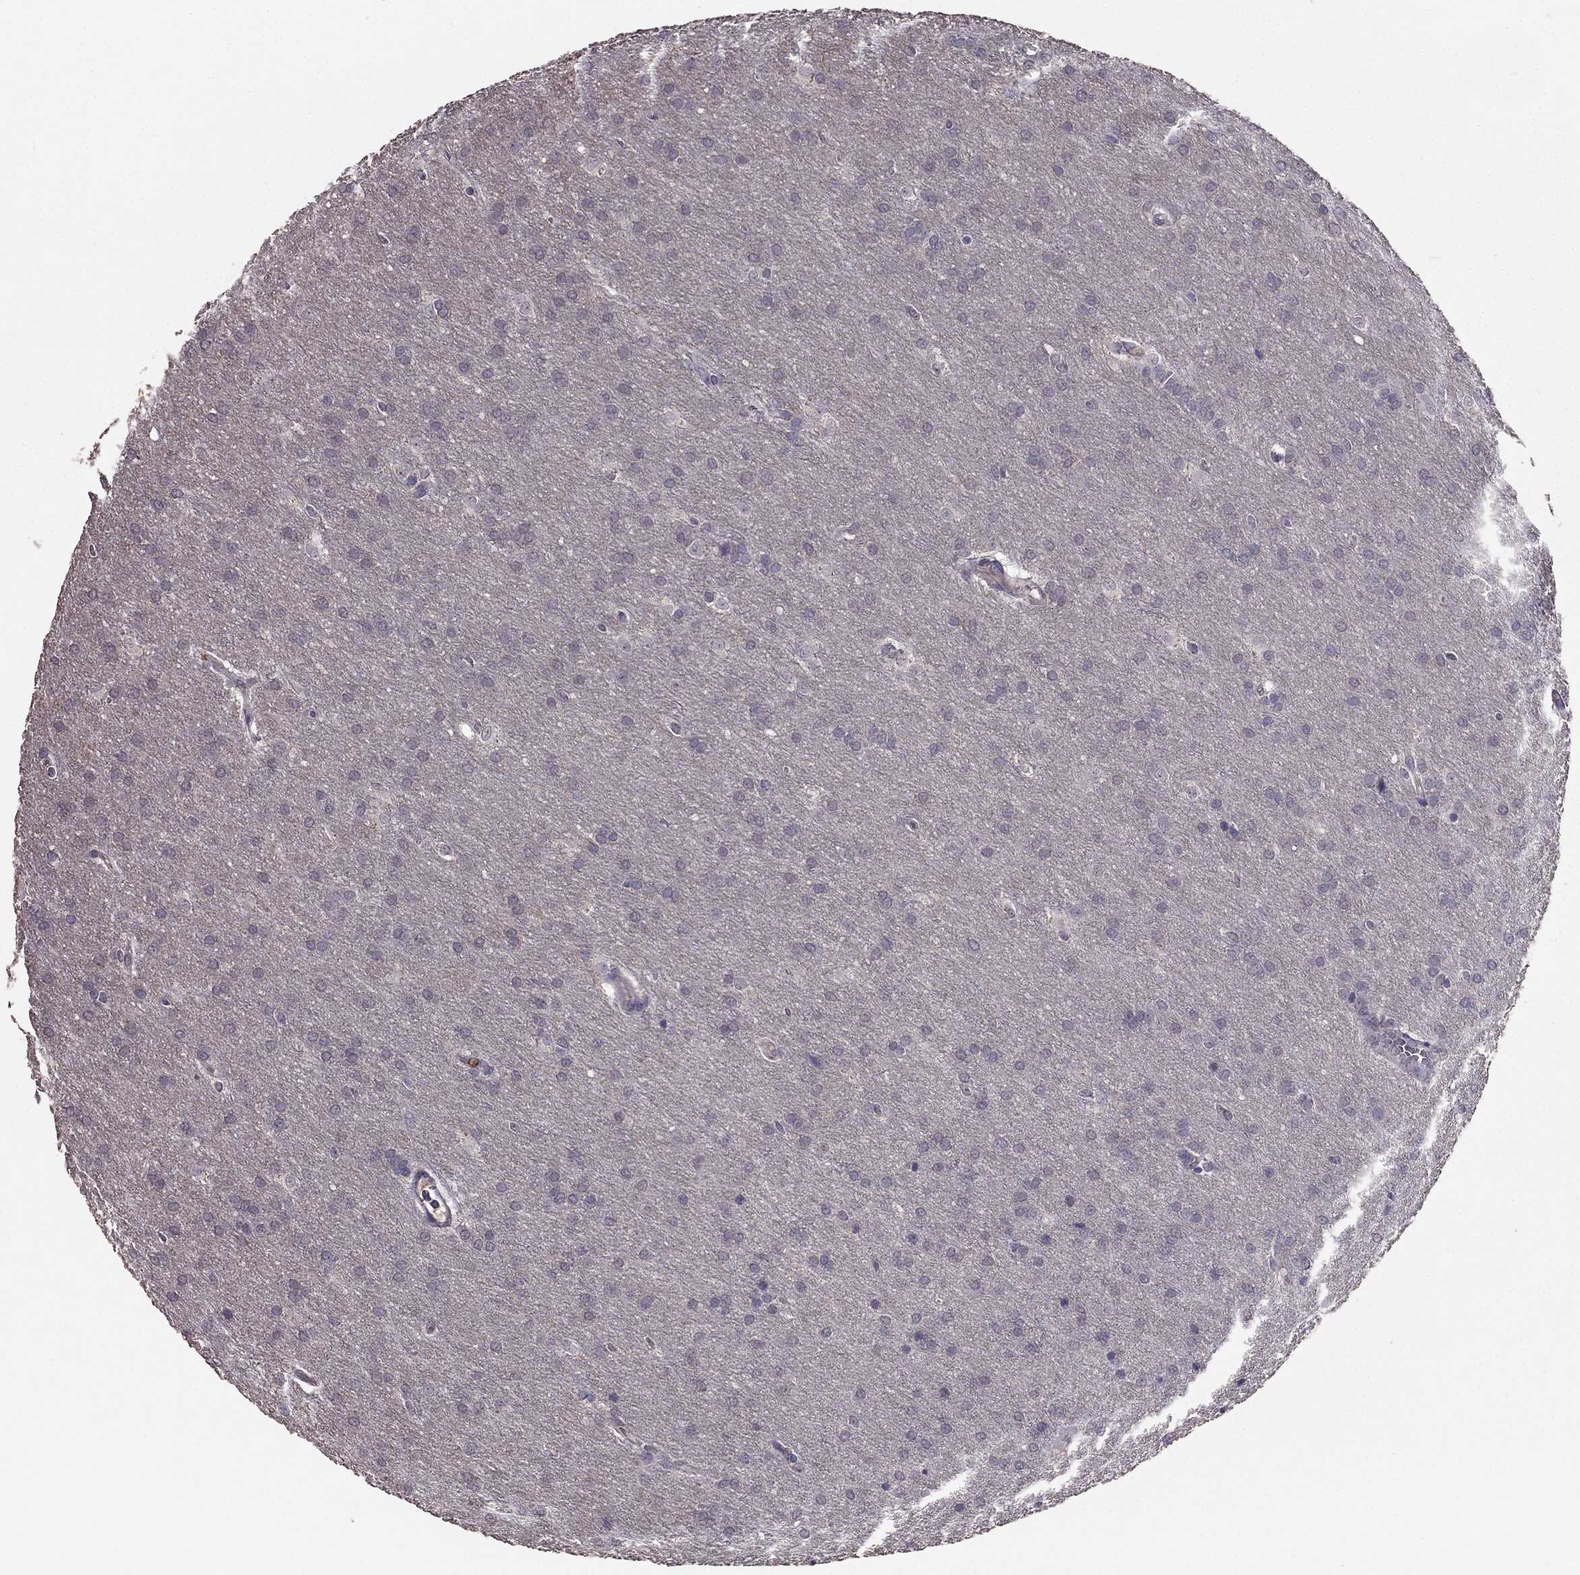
{"staining": {"intensity": "negative", "quantity": "none", "location": "none"}, "tissue": "glioma", "cell_type": "Tumor cells", "image_type": "cancer", "snomed": [{"axis": "morphology", "description": "Glioma, malignant, Low grade"}, {"axis": "topography", "description": "Brain"}], "caption": "The immunohistochemistry (IHC) photomicrograph has no significant expression in tumor cells of low-grade glioma (malignant) tissue. (Brightfield microscopy of DAB immunohistochemistry at high magnification).", "gene": "RFLNB", "patient": {"sex": "female", "age": 32}}